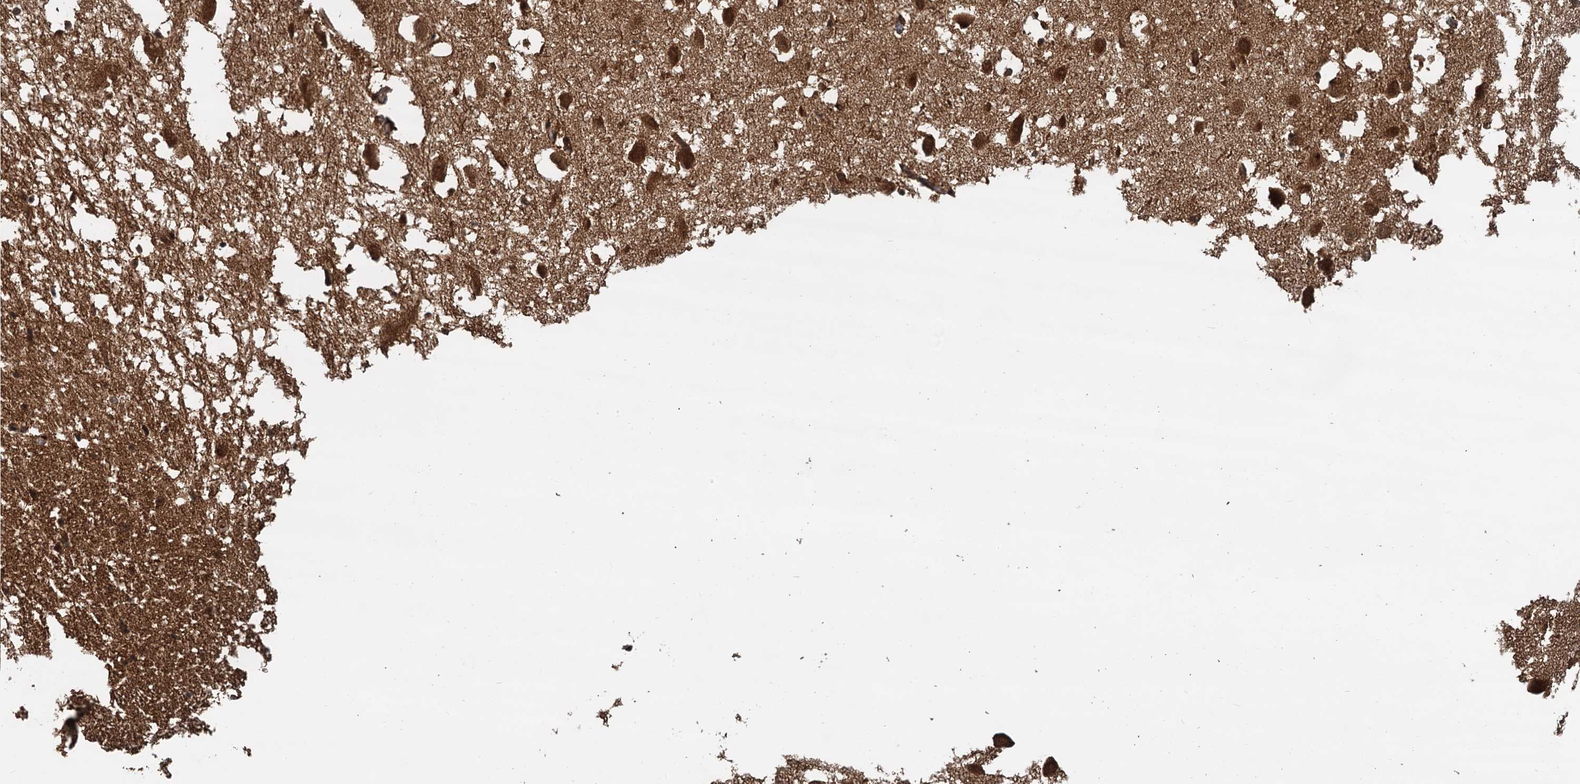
{"staining": {"intensity": "moderate", "quantity": ">75%", "location": "cytoplasmic/membranous"}, "tissue": "hippocampus", "cell_type": "Glial cells", "image_type": "normal", "snomed": [{"axis": "morphology", "description": "Normal tissue, NOS"}, {"axis": "topography", "description": "Hippocampus"}], "caption": "A brown stain highlights moderate cytoplasmic/membranous expression of a protein in glial cells of normal human hippocampus.", "gene": "STUB1", "patient": {"sex": "female", "age": 52}}